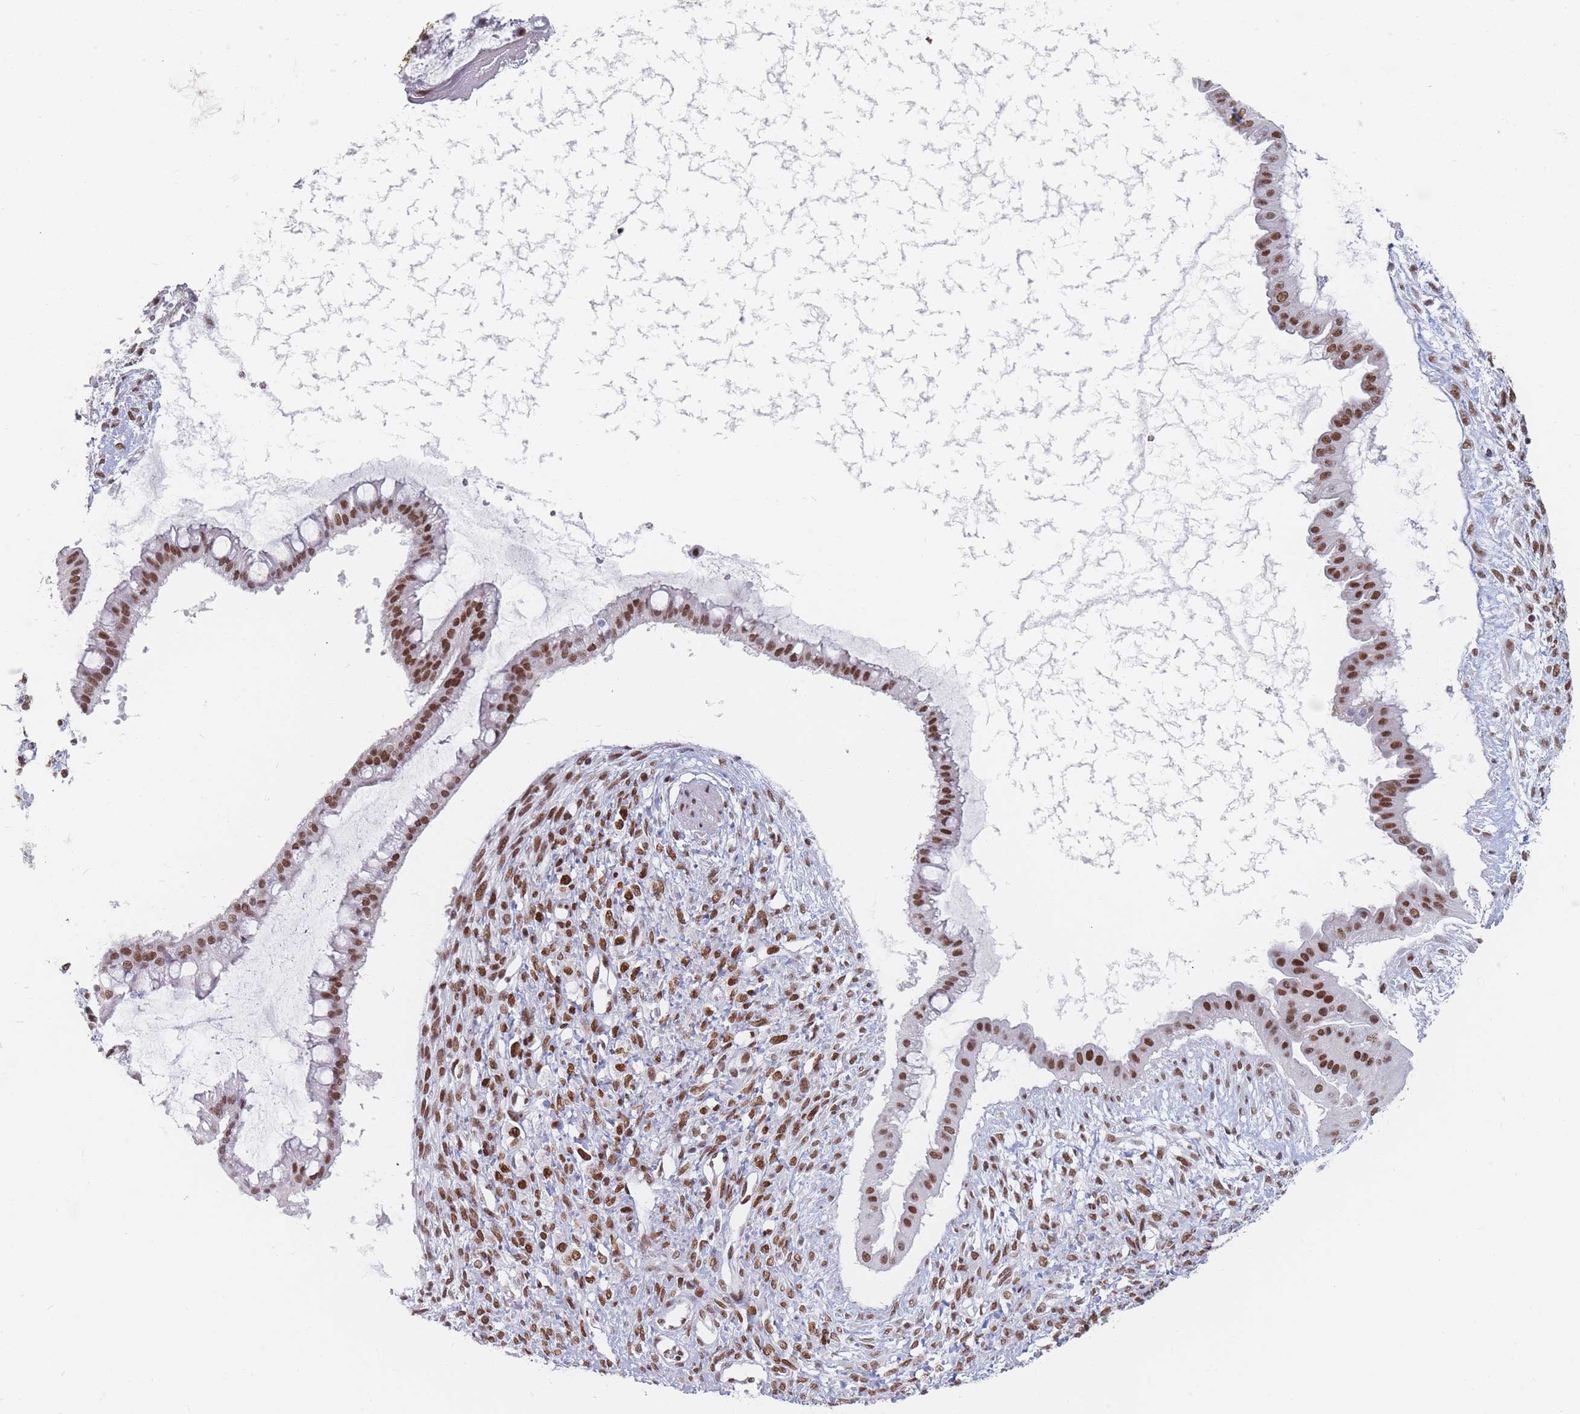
{"staining": {"intensity": "moderate", "quantity": ">75%", "location": "nuclear"}, "tissue": "ovarian cancer", "cell_type": "Tumor cells", "image_type": "cancer", "snomed": [{"axis": "morphology", "description": "Cystadenocarcinoma, mucinous, NOS"}, {"axis": "topography", "description": "Ovary"}], "caption": "Mucinous cystadenocarcinoma (ovarian) stained with a protein marker demonstrates moderate staining in tumor cells.", "gene": "SAFB2", "patient": {"sex": "female", "age": 73}}